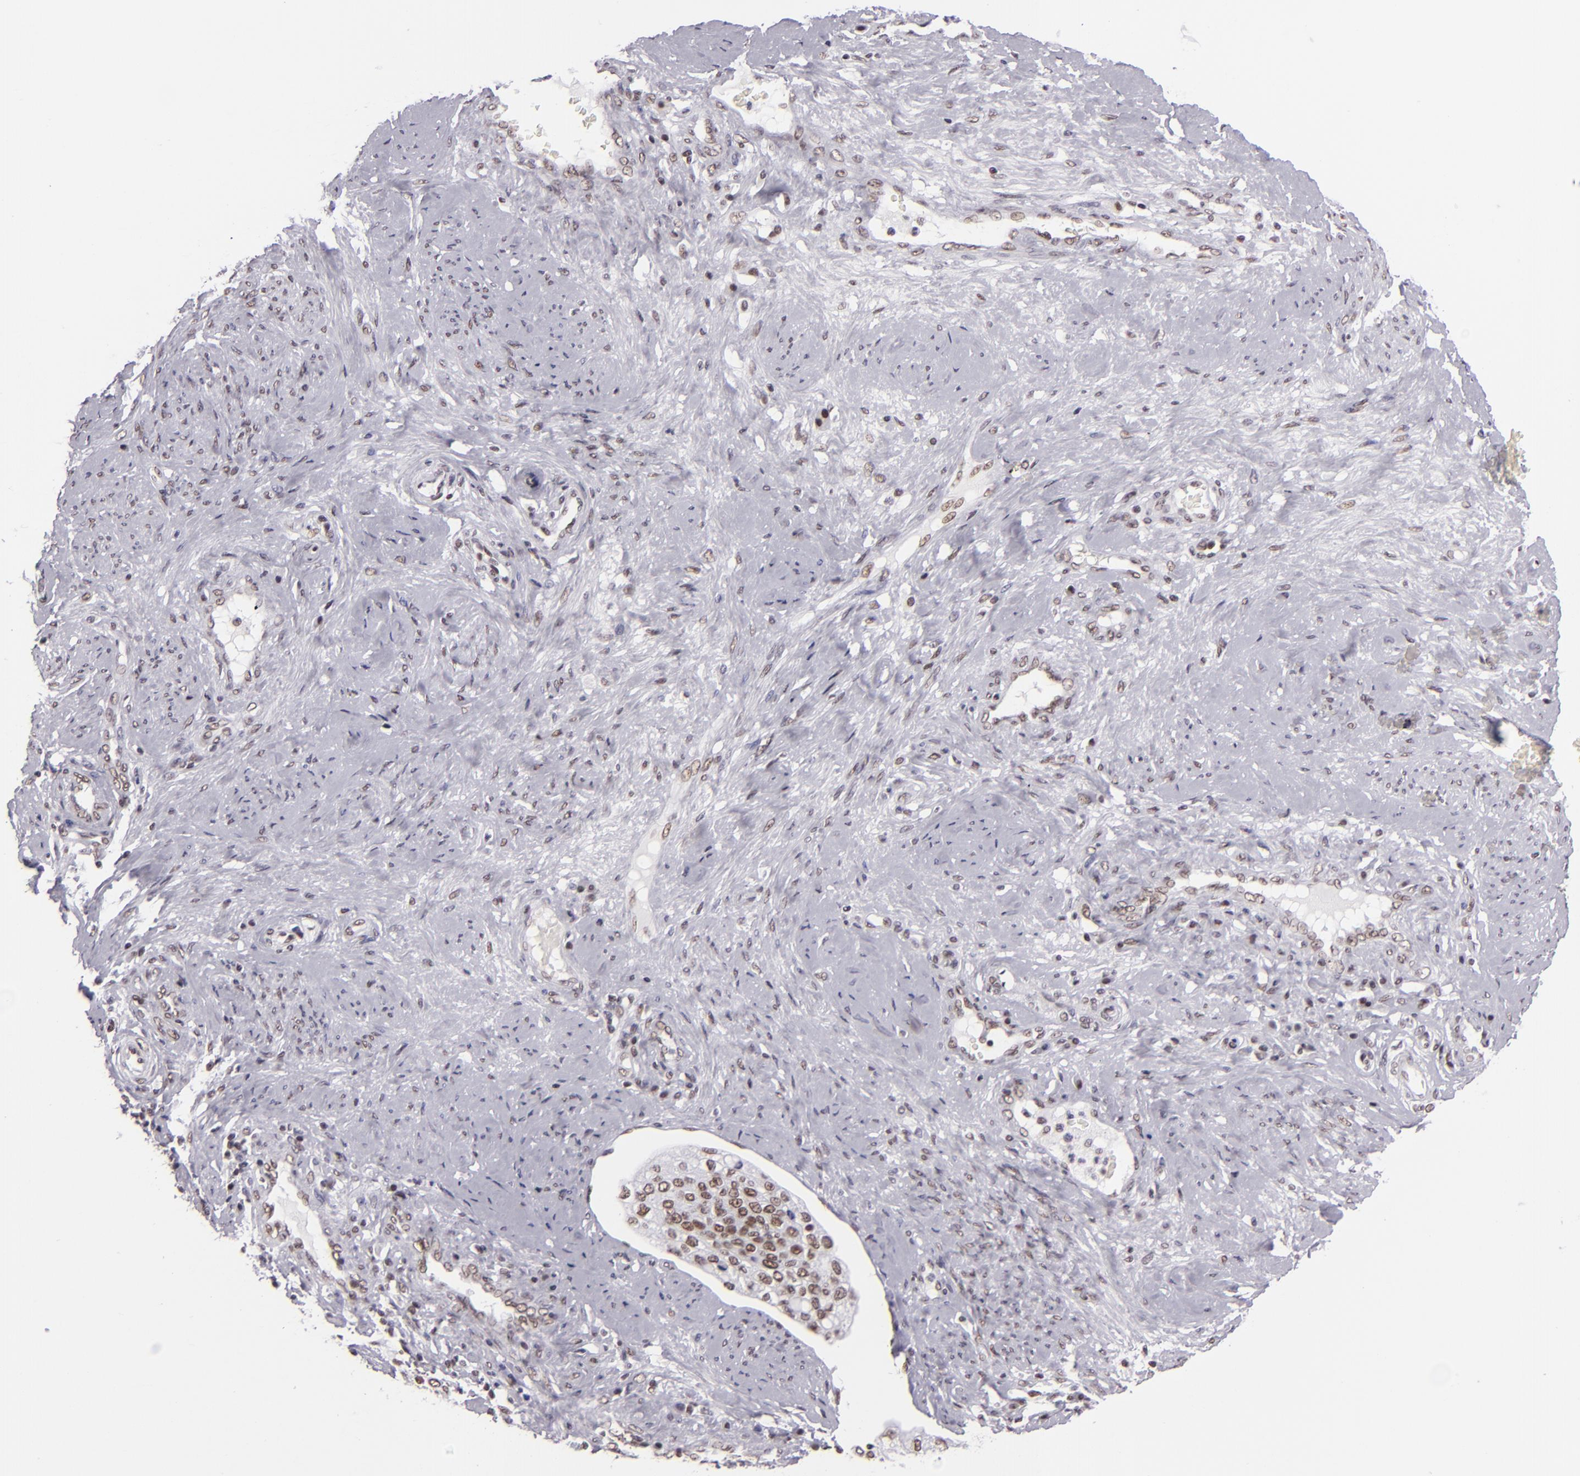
{"staining": {"intensity": "weak", "quantity": ">75%", "location": "nuclear"}, "tissue": "cervical cancer", "cell_type": "Tumor cells", "image_type": "cancer", "snomed": [{"axis": "morphology", "description": "Squamous cell carcinoma, NOS"}, {"axis": "topography", "description": "Cervix"}], "caption": "A histopathology image of cervical cancer stained for a protein demonstrates weak nuclear brown staining in tumor cells.", "gene": "BRD8", "patient": {"sex": "female", "age": 41}}